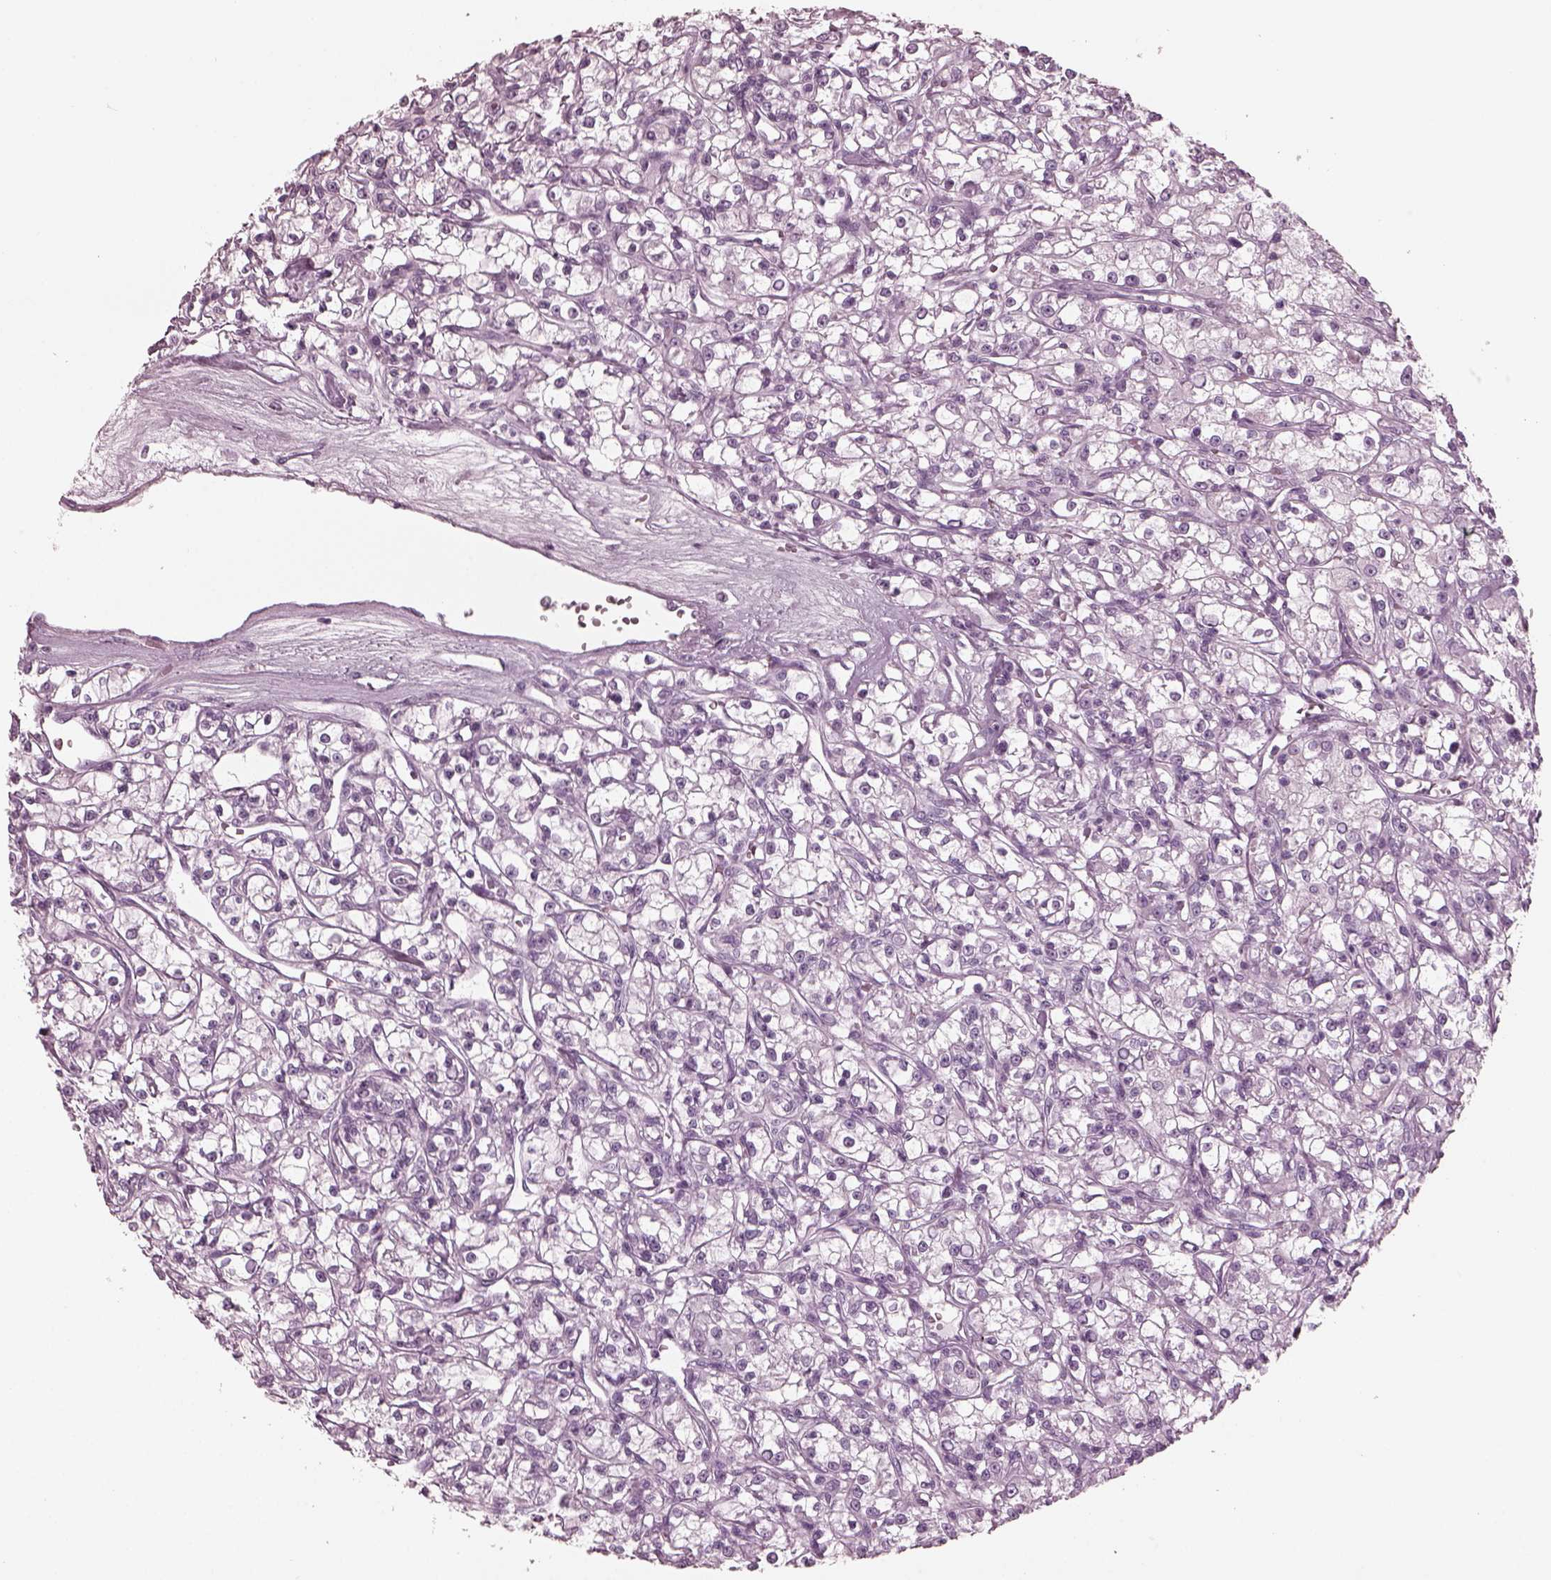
{"staining": {"intensity": "negative", "quantity": "none", "location": "none"}, "tissue": "renal cancer", "cell_type": "Tumor cells", "image_type": "cancer", "snomed": [{"axis": "morphology", "description": "Adenocarcinoma, NOS"}, {"axis": "topography", "description": "Kidney"}], "caption": "This is a histopathology image of immunohistochemistry (IHC) staining of renal adenocarcinoma, which shows no staining in tumor cells. The staining was performed using DAB to visualize the protein expression in brown, while the nuclei were stained in blue with hematoxylin (Magnification: 20x).", "gene": "GRM6", "patient": {"sex": "female", "age": 59}}